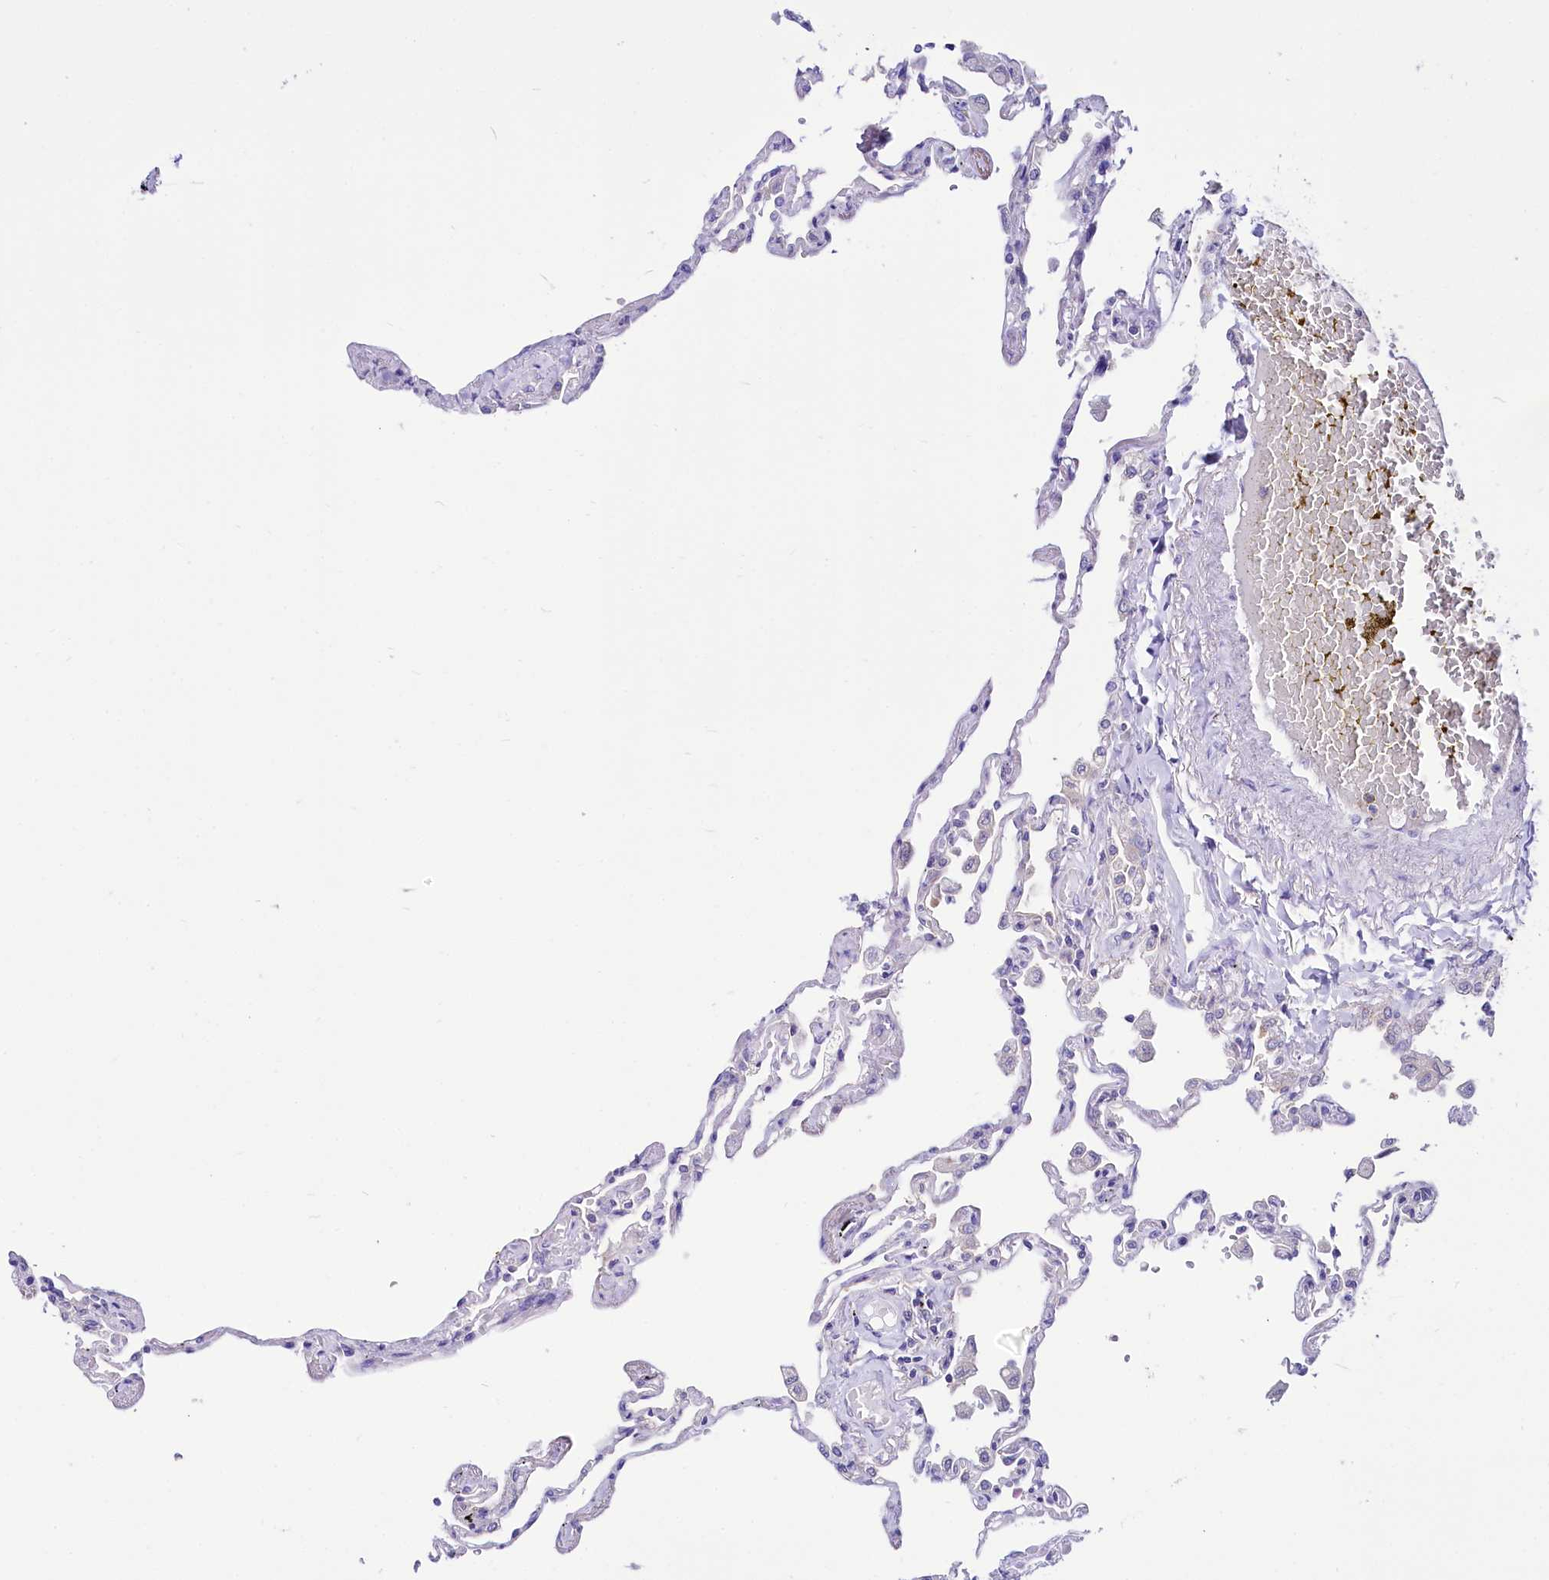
{"staining": {"intensity": "negative", "quantity": "none", "location": "none"}, "tissue": "lung", "cell_type": "Alveolar cells", "image_type": "normal", "snomed": [{"axis": "morphology", "description": "Normal tissue, NOS"}, {"axis": "topography", "description": "Lung"}], "caption": "High power microscopy histopathology image of an IHC histopathology image of benign lung, revealing no significant expression in alveolar cells.", "gene": "ABHD5", "patient": {"sex": "female", "age": 67}}